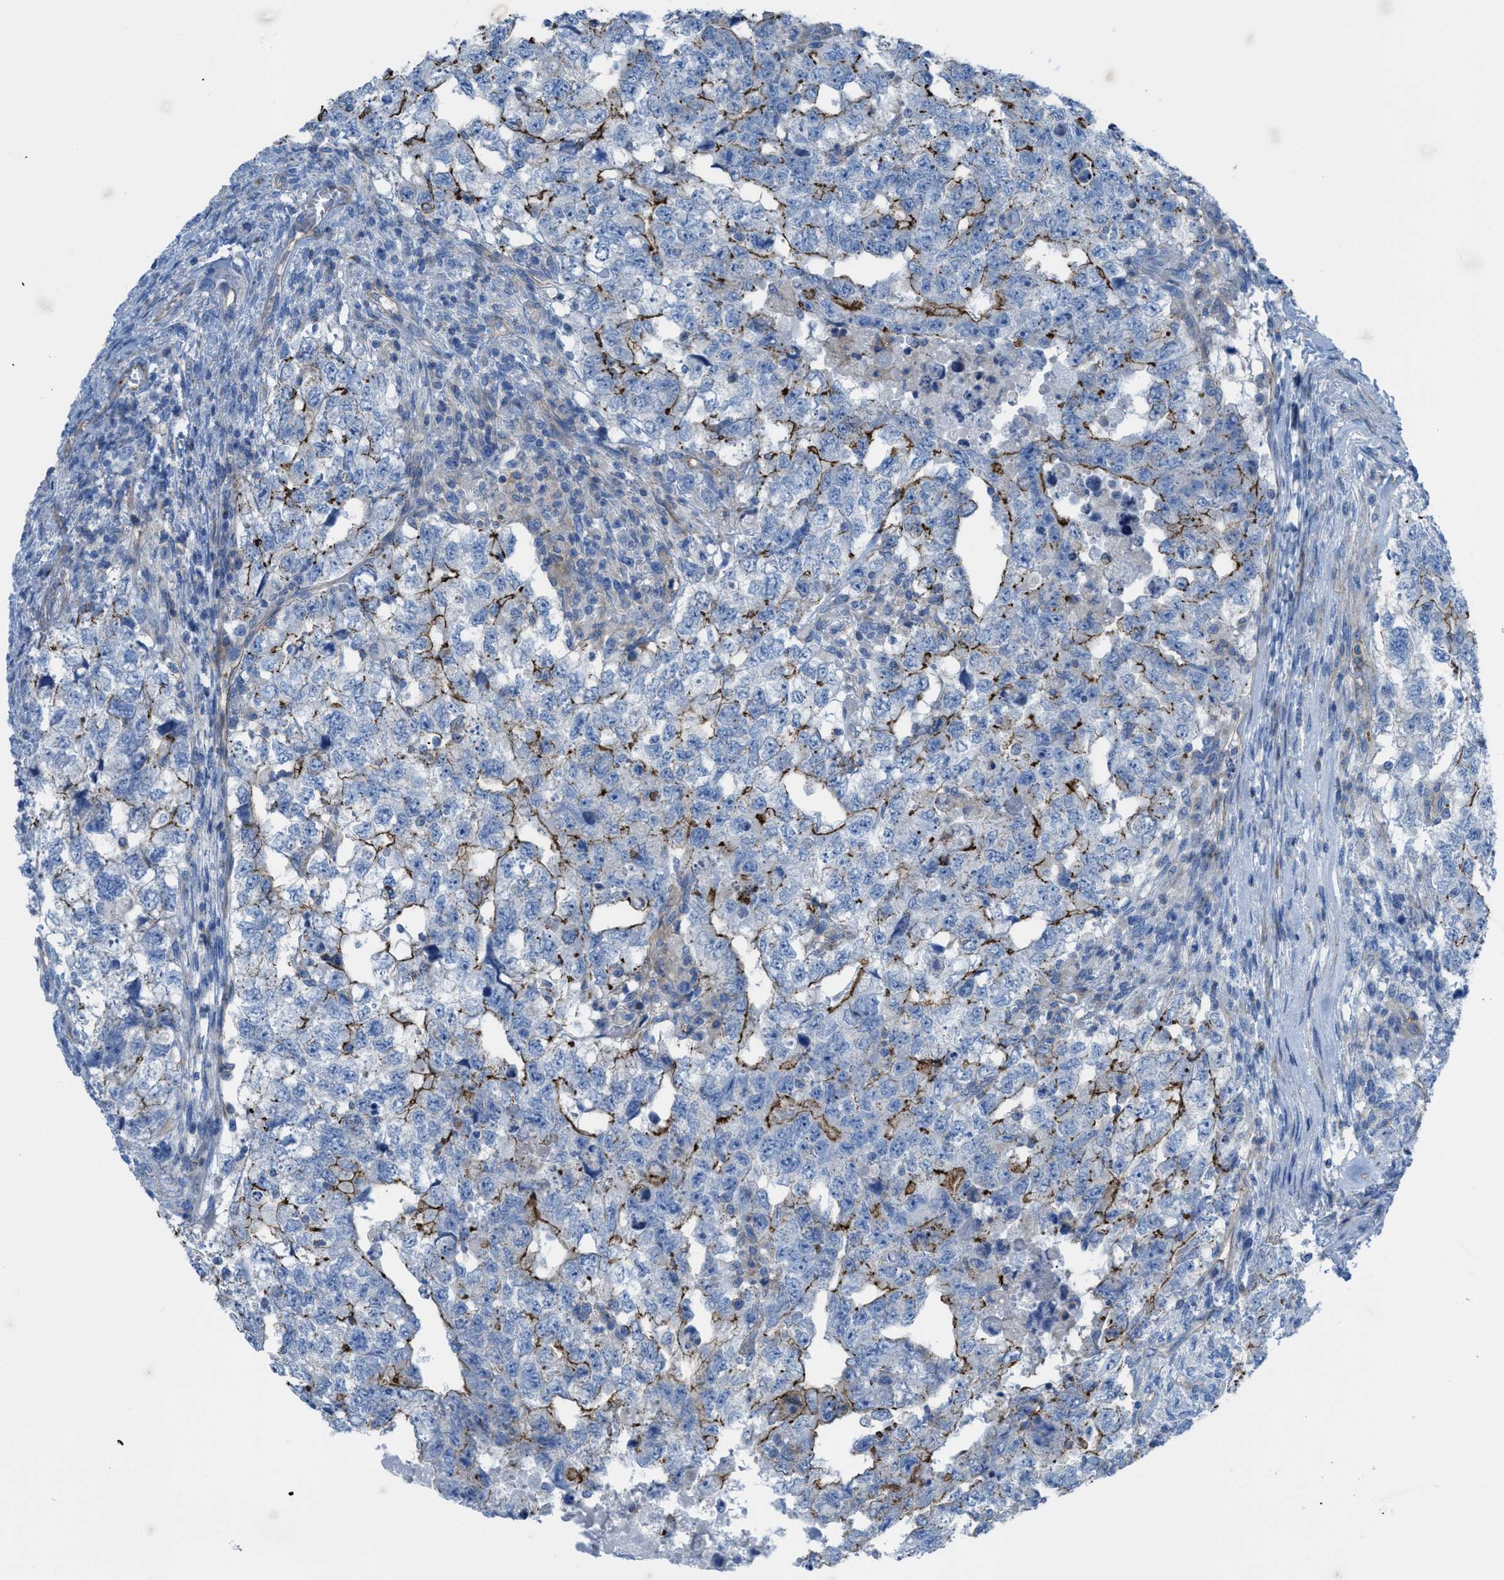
{"staining": {"intensity": "moderate", "quantity": "<25%", "location": "cytoplasmic/membranous"}, "tissue": "testis cancer", "cell_type": "Tumor cells", "image_type": "cancer", "snomed": [{"axis": "morphology", "description": "Carcinoma, Embryonal, NOS"}, {"axis": "topography", "description": "Testis"}], "caption": "Embryonal carcinoma (testis) stained with a protein marker exhibits moderate staining in tumor cells.", "gene": "KCNH7", "patient": {"sex": "male", "age": 36}}